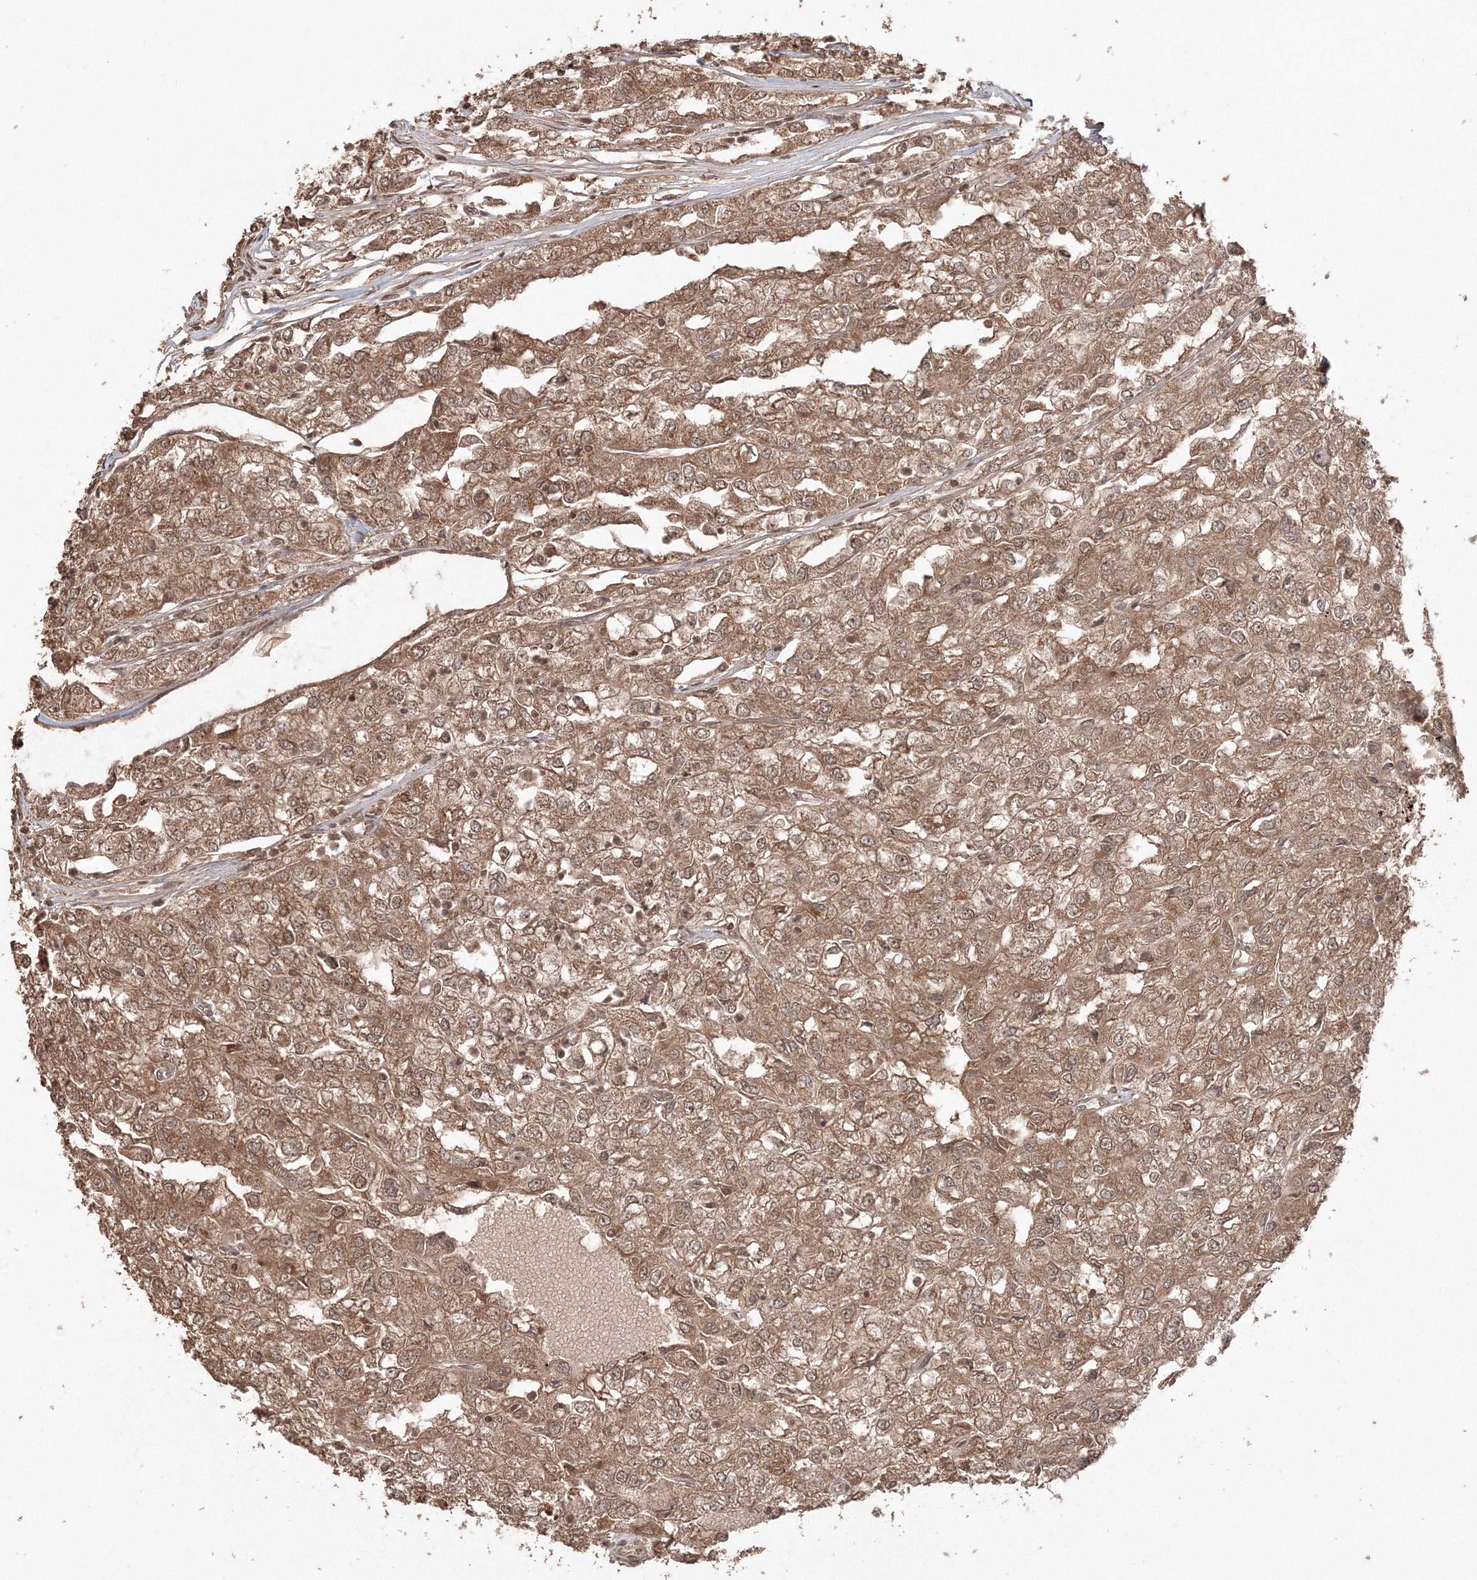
{"staining": {"intensity": "moderate", "quantity": ">75%", "location": "cytoplasmic/membranous"}, "tissue": "renal cancer", "cell_type": "Tumor cells", "image_type": "cancer", "snomed": [{"axis": "morphology", "description": "Adenocarcinoma, NOS"}, {"axis": "topography", "description": "Kidney"}], "caption": "IHC of adenocarcinoma (renal) reveals medium levels of moderate cytoplasmic/membranous staining in about >75% of tumor cells.", "gene": "CCDC122", "patient": {"sex": "female", "age": 54}}